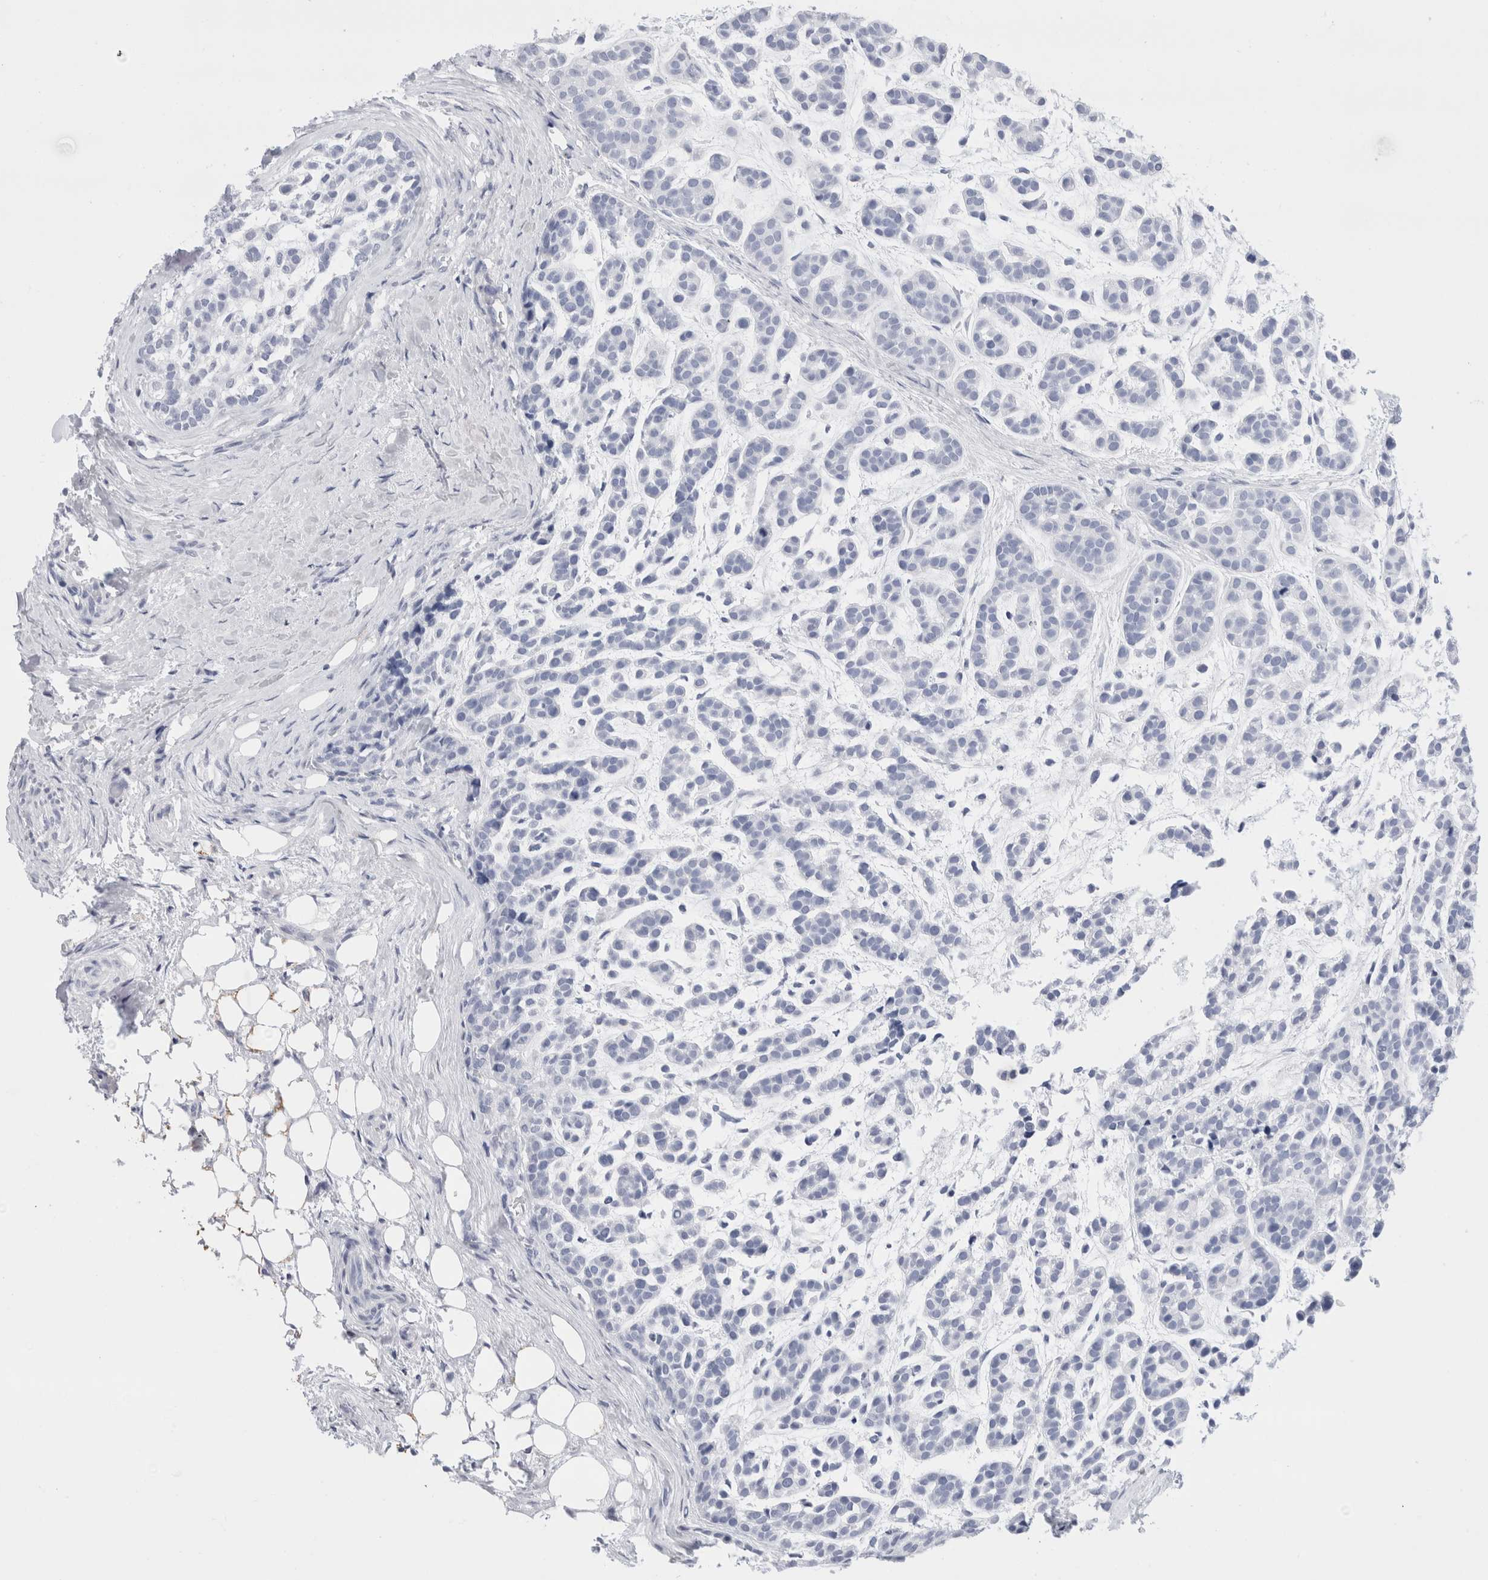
{"staining": {"intensity": "negative", "quantity": "none", "location": "none"}, "tissue": "head and neck cancer", "cell_type": "Tumor cells", "image_type": "cancer", "snomed": [{"axis": "morphology", "description": "Adenocarcinoma, NOS"}, {"axis": "morphology", "description": "Adenoma, NOS"}, {"axis": "topography", "description": "Head-Neck"}], "caption": "Immunohistochemistry (IHC) micrograph of head and neck cancer (adenocarcinoma) stained for a protein (brown), which exhibits no positivity in tumor cells.", "gene": "ECHDC2", "patient": {"sex": "female", "age": 55}}